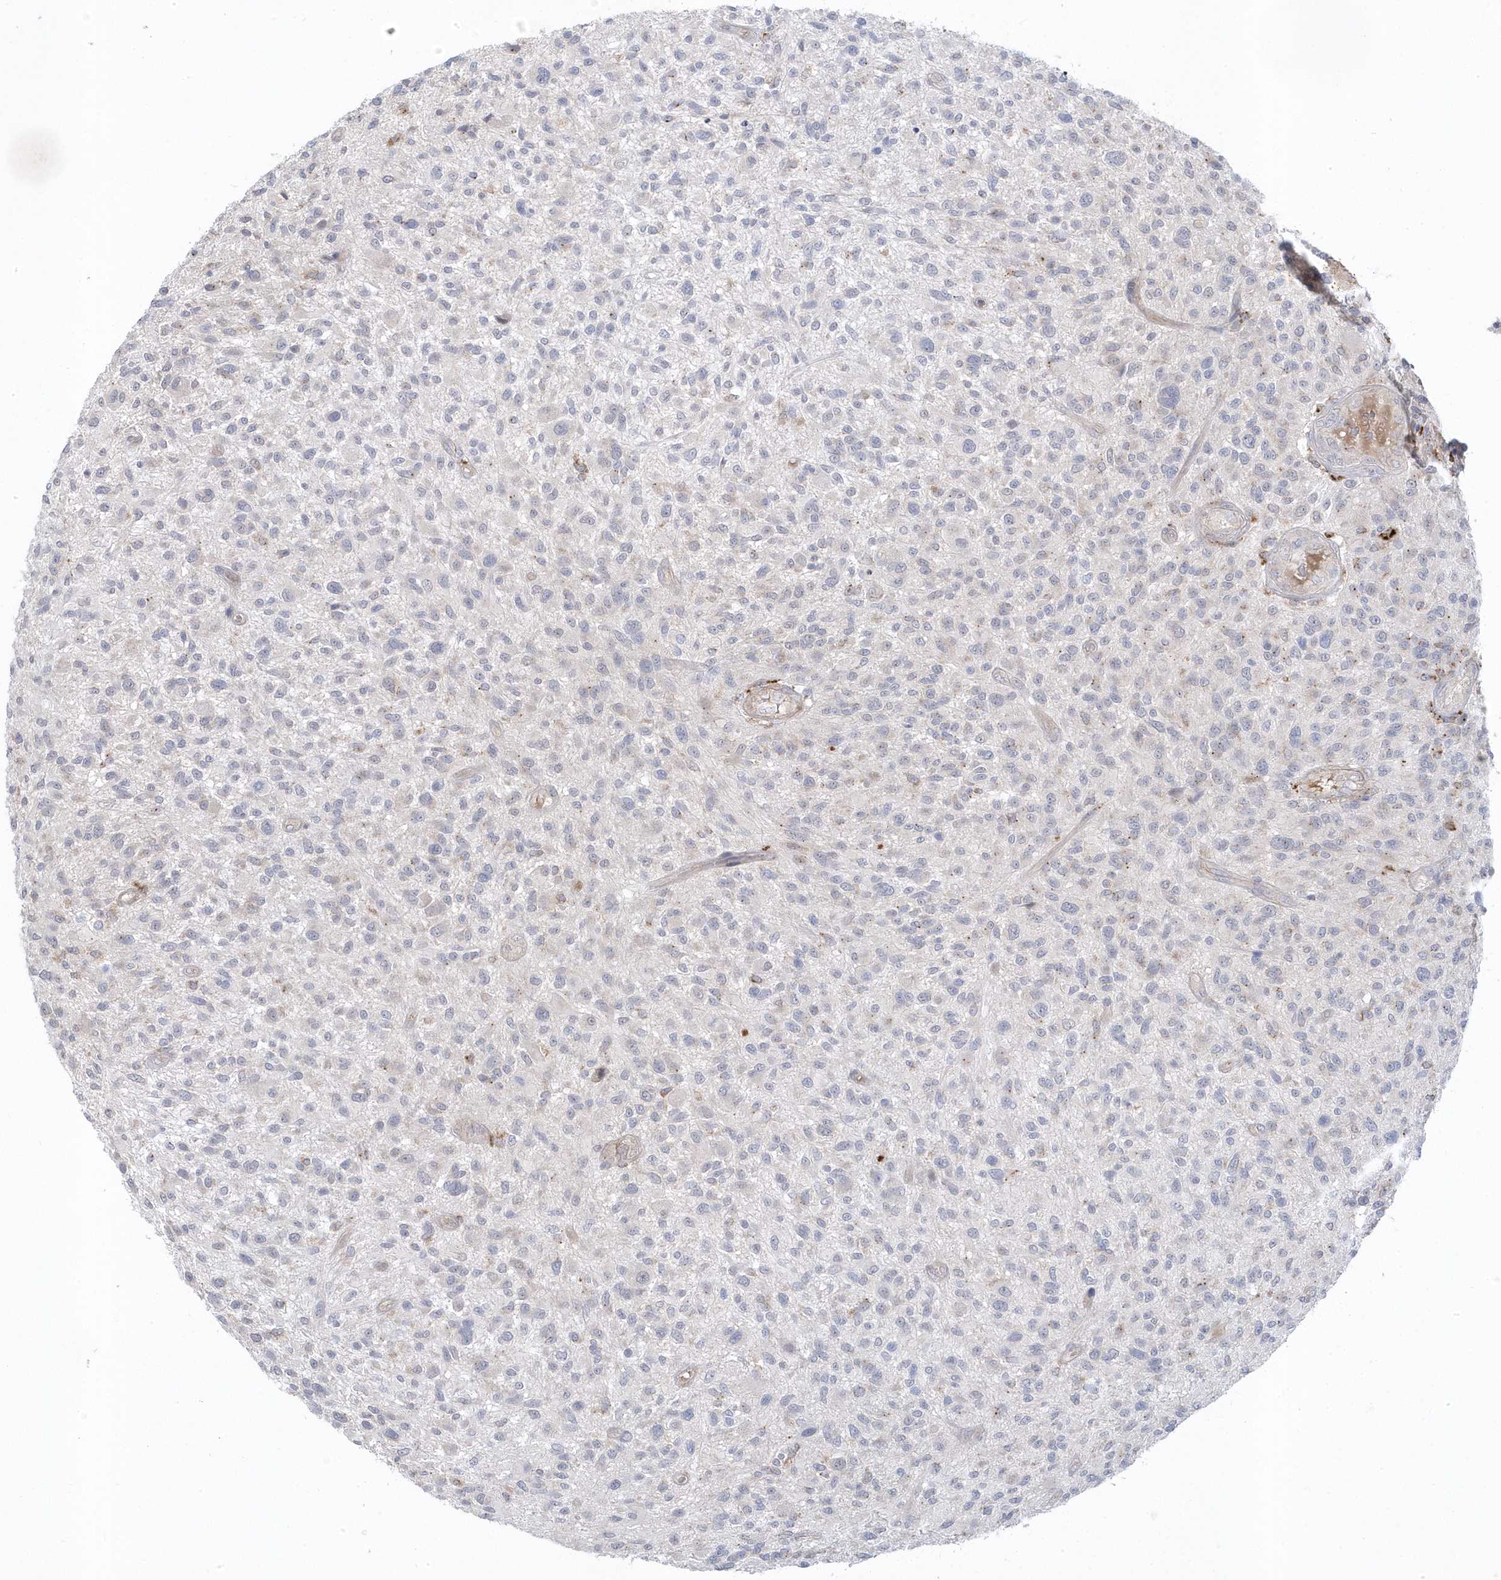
{"staining": {"intensity": "negative", "quantity": "none", "location": "none"}, "tissue": "glioma", "cell_type": "Tumor cells", "image_type": "cancer", "snomed": [{"axis": "morphology", "description": "Glioma, malignant, High grade"}, {"axis": "topography", "description": "Brain"}], "caption": "Glioma was stained to show a protein in brown. There is no significant staining in tumor cells.", "gene": "ANAPC1", "patient": {"sex": "male", "age": 47}}